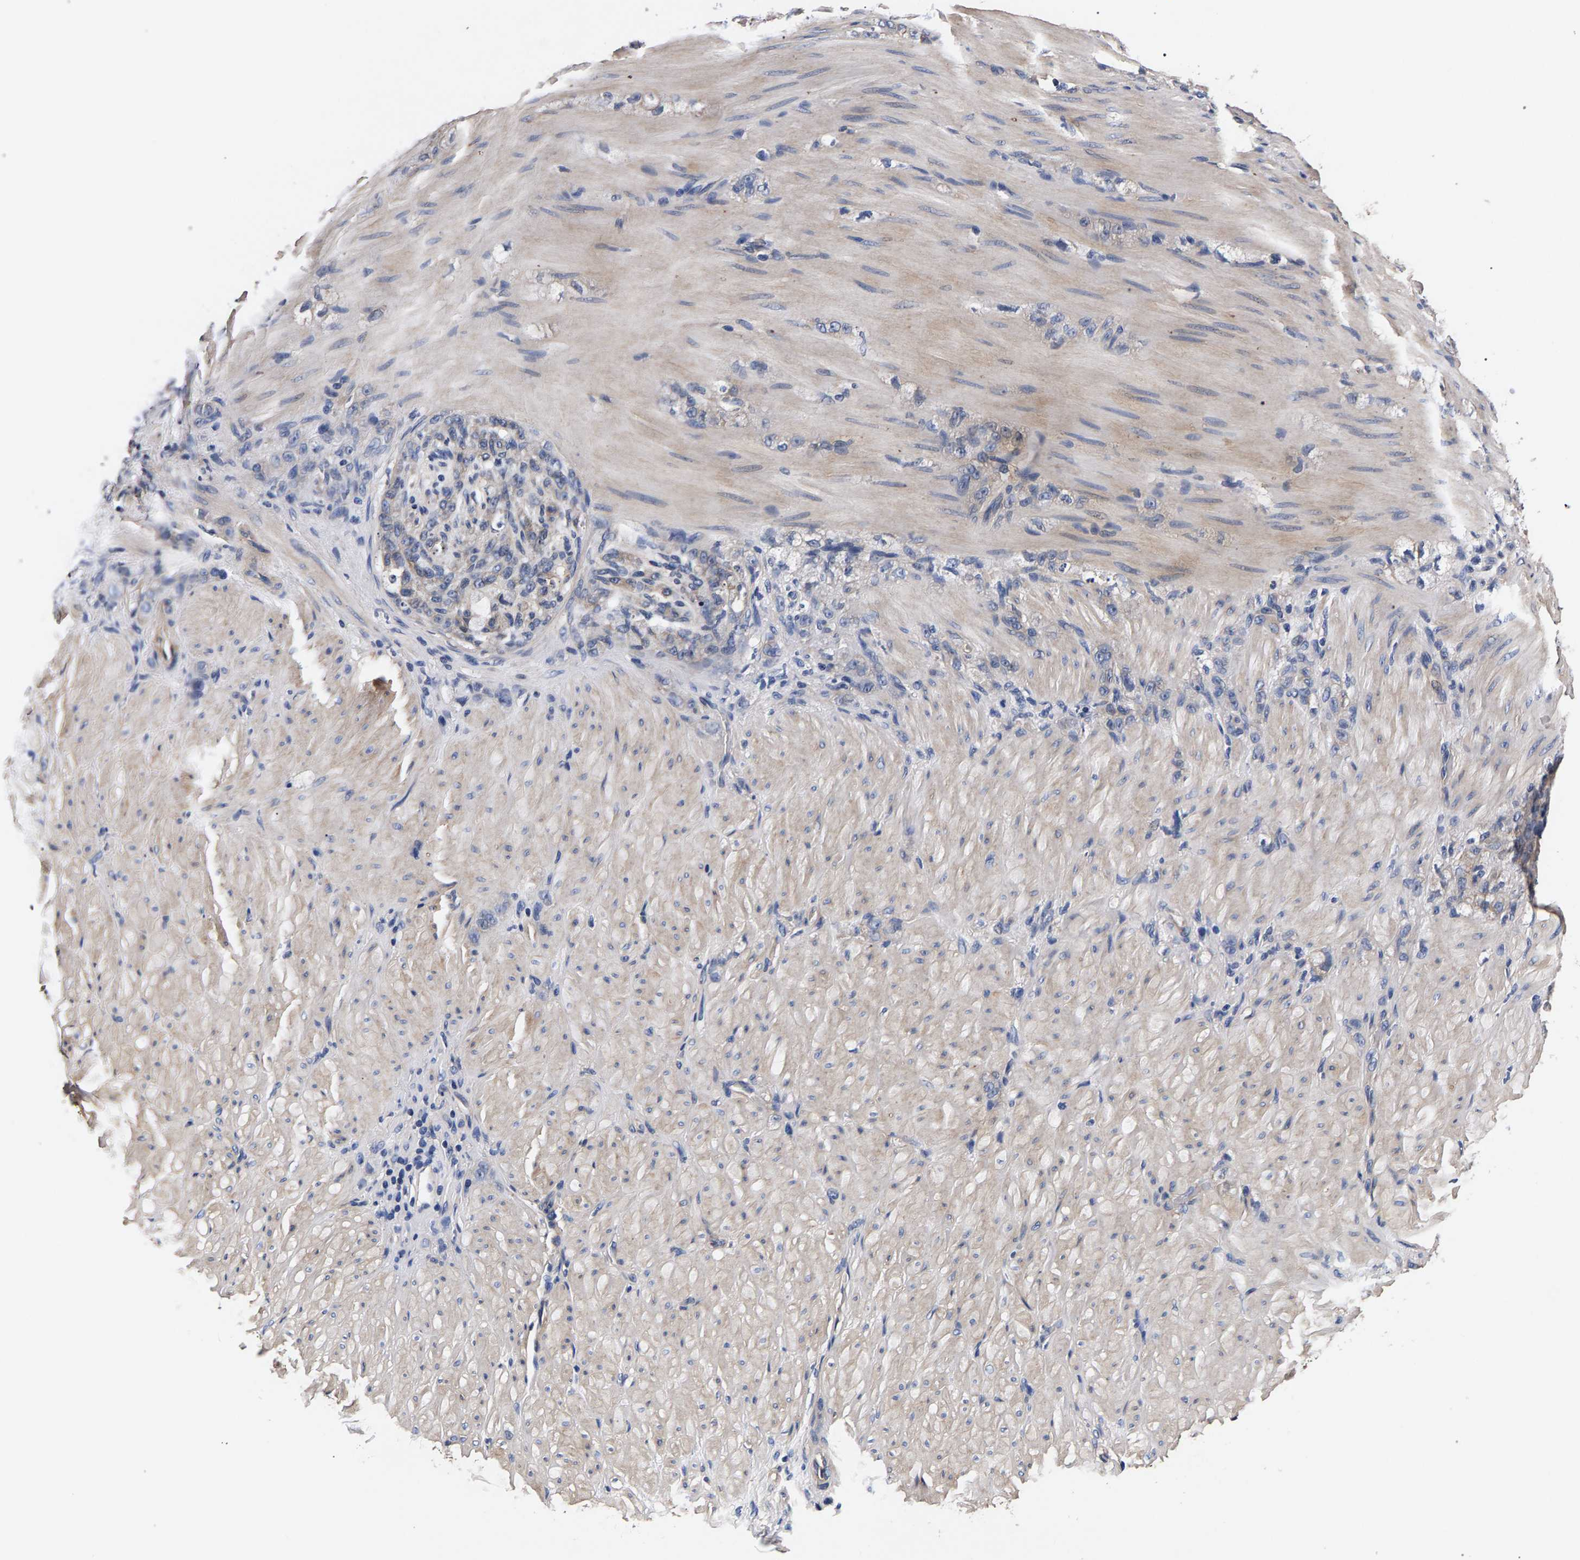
{"staining": {"intensity": "negative", "quantity": "none", "location": "none"}, "tissue": "stomach cancer", "cell_type": "Tumor cells", "image_type": "cancer", "snomed": [{"axis": "morphology", "description": "Normal tissue, NOS"}, {"axis": "morphology", "description": "Adenocarcinoma, NOS"}, {"axis": "topography", "description": "Stomach"}], "caption": "Tumor cells are negative for brown protein staining in adenocarcinoma (stomach). (DAB (3,3'-diaminobenzidine) immunohistochemistry with hematoxylin counter stain).", "gene": "MARCHF7", "patient": {"sex": "male", "age": 82}}